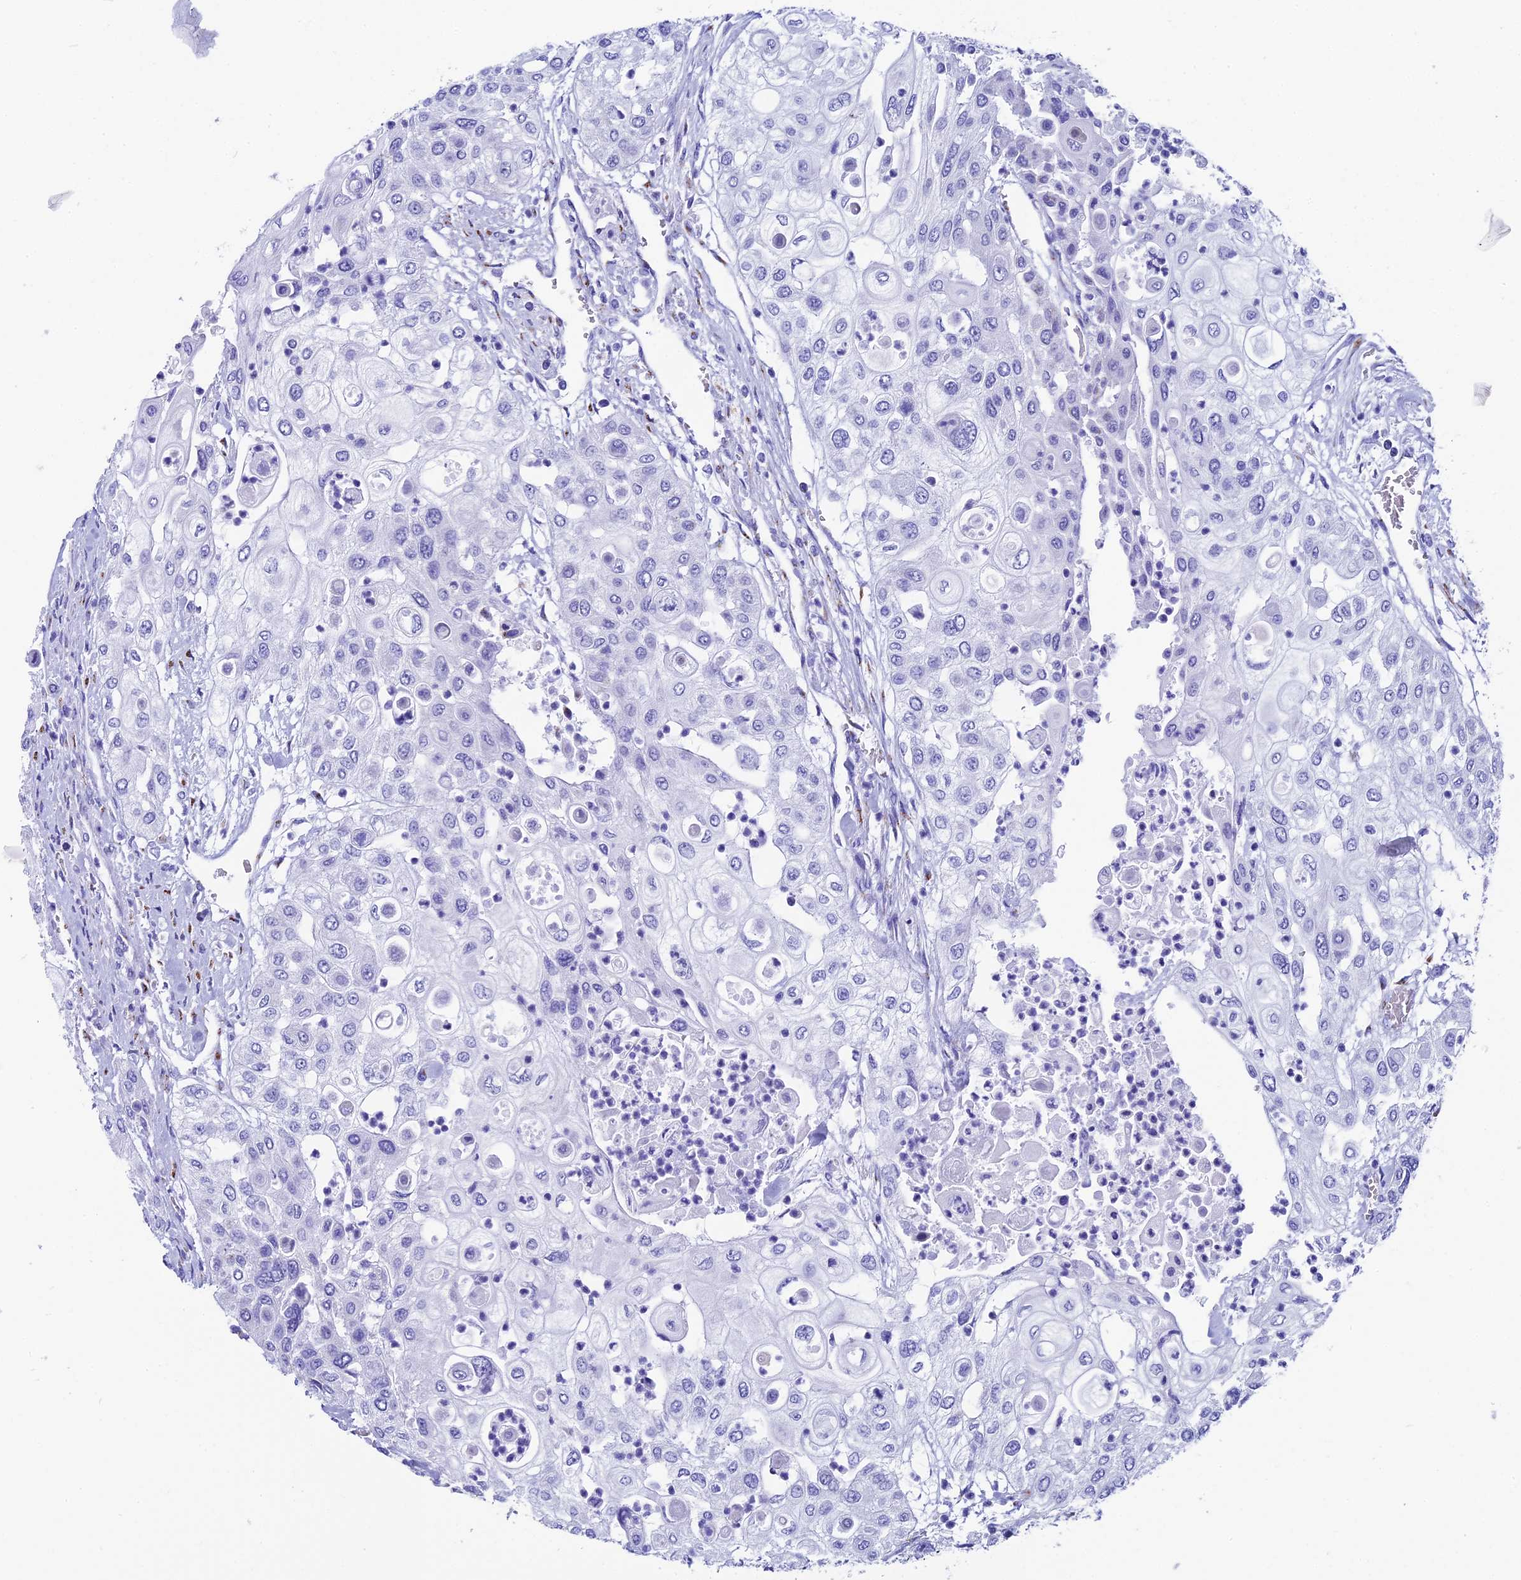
{"staining": {"intensity": "negative", "quantity": "none", "location": "none"}, "tissue": "urothelial cancer", "cell_type": "Tumor cells", "image_type": "cancer", "snomed": [{"axis": "morphology", "description": "Urothelial carcinoma, High grade"}, {"axis": "topography", "description": "Urinary bladder"}], "caption": "There is no significant staining in tumor cells of urothelial cancer.", "gene": "AP3B2", "patient": {"sex": "female", "age": 79}}